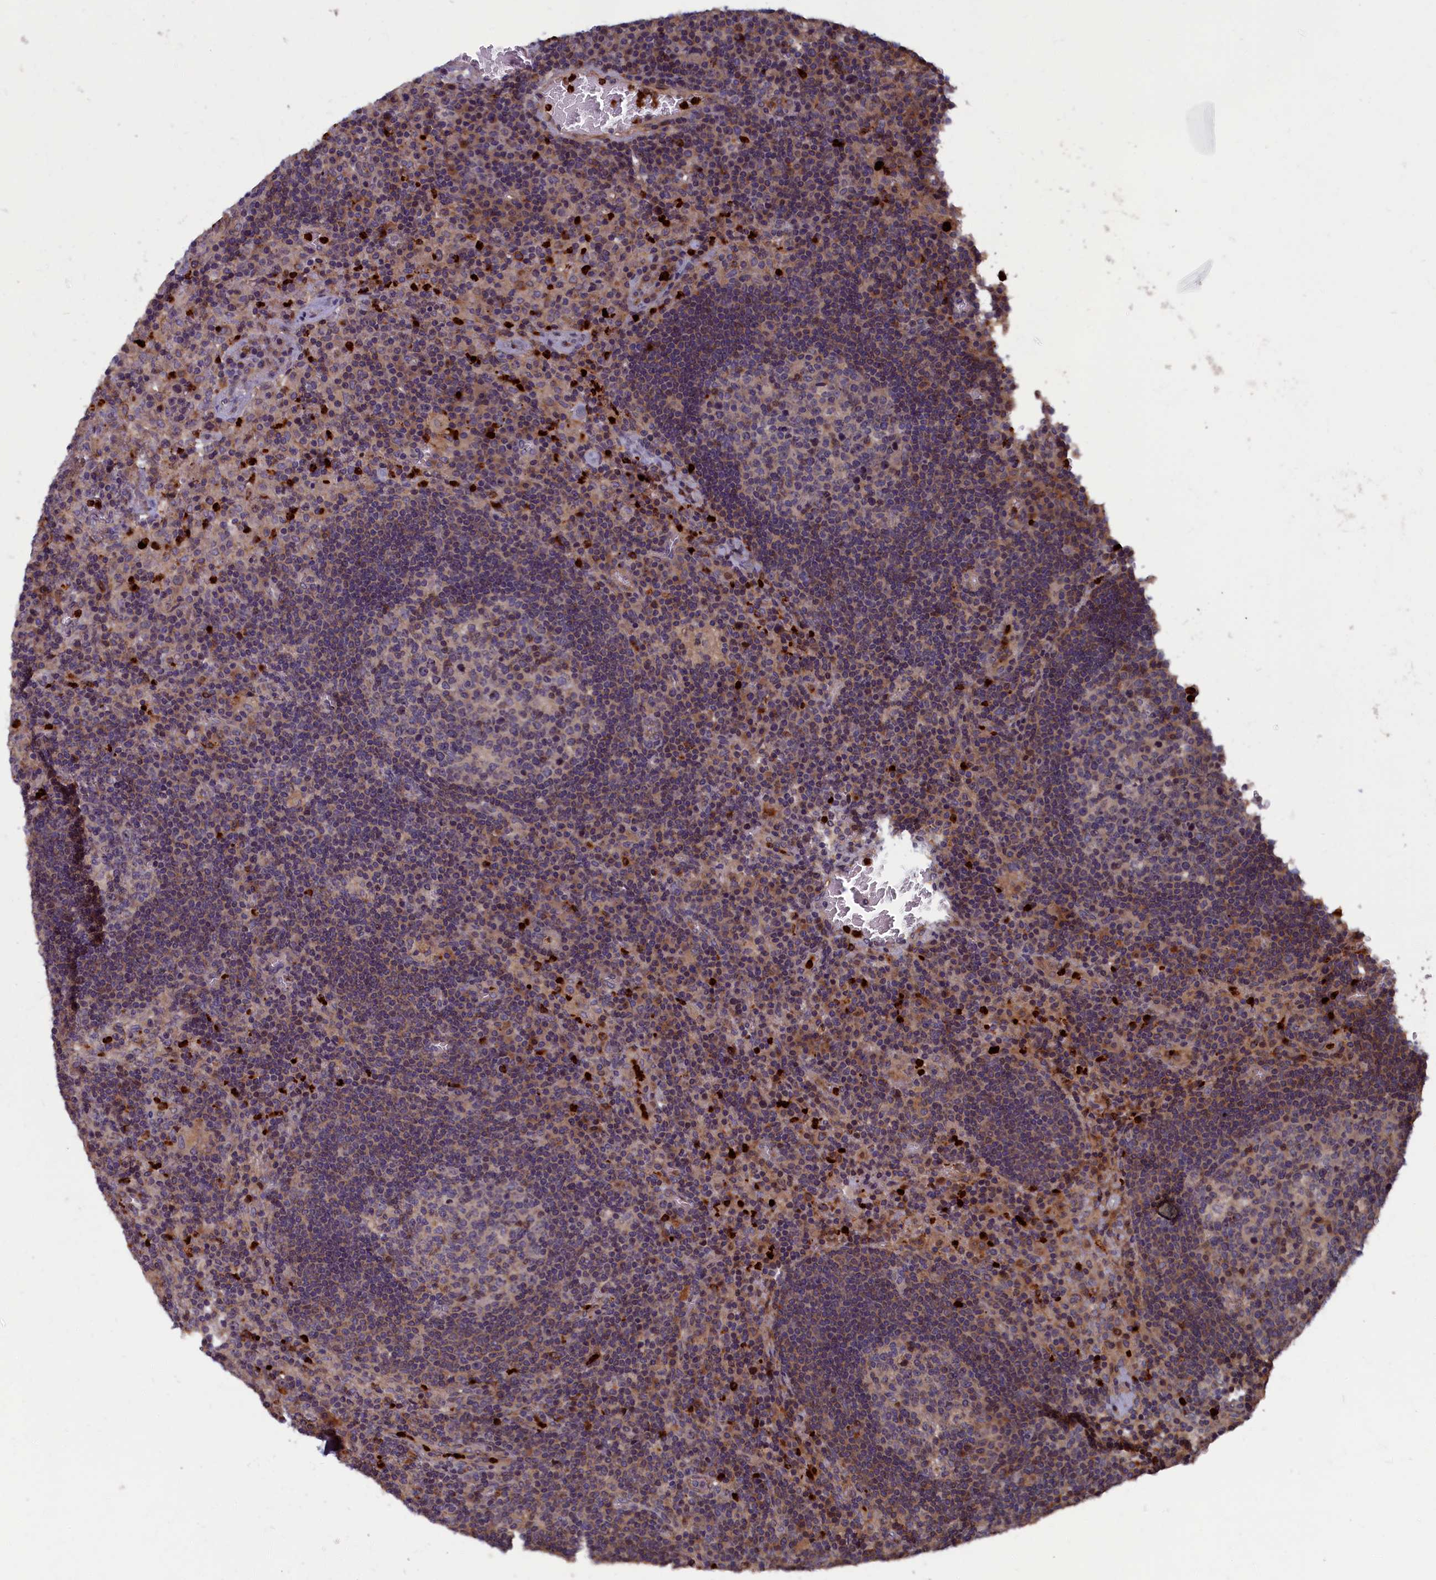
{"staining": {"intensity": "moderate", "quantity": "<25%", "location": "cytoplasmic/membranous"}, "tissue": "lymph node", "cell_type": "Germinal center cells", "image_type": "normal", "snomed": [{"axis": "morphology", "description": "Normal tissue, NOS"}, {"axis": "topography", "description": "Lymph node"}], "caption": "DAB (3,3'-diaminobenzidine) immunohistochemical staining of unremarkable human lymph node displays moderate cytoplasmic/membranous protein positivity in approximately <25% of germinal center cells.", "gene": "TNK2", "patient": {"sex": "male", "age": 58}}